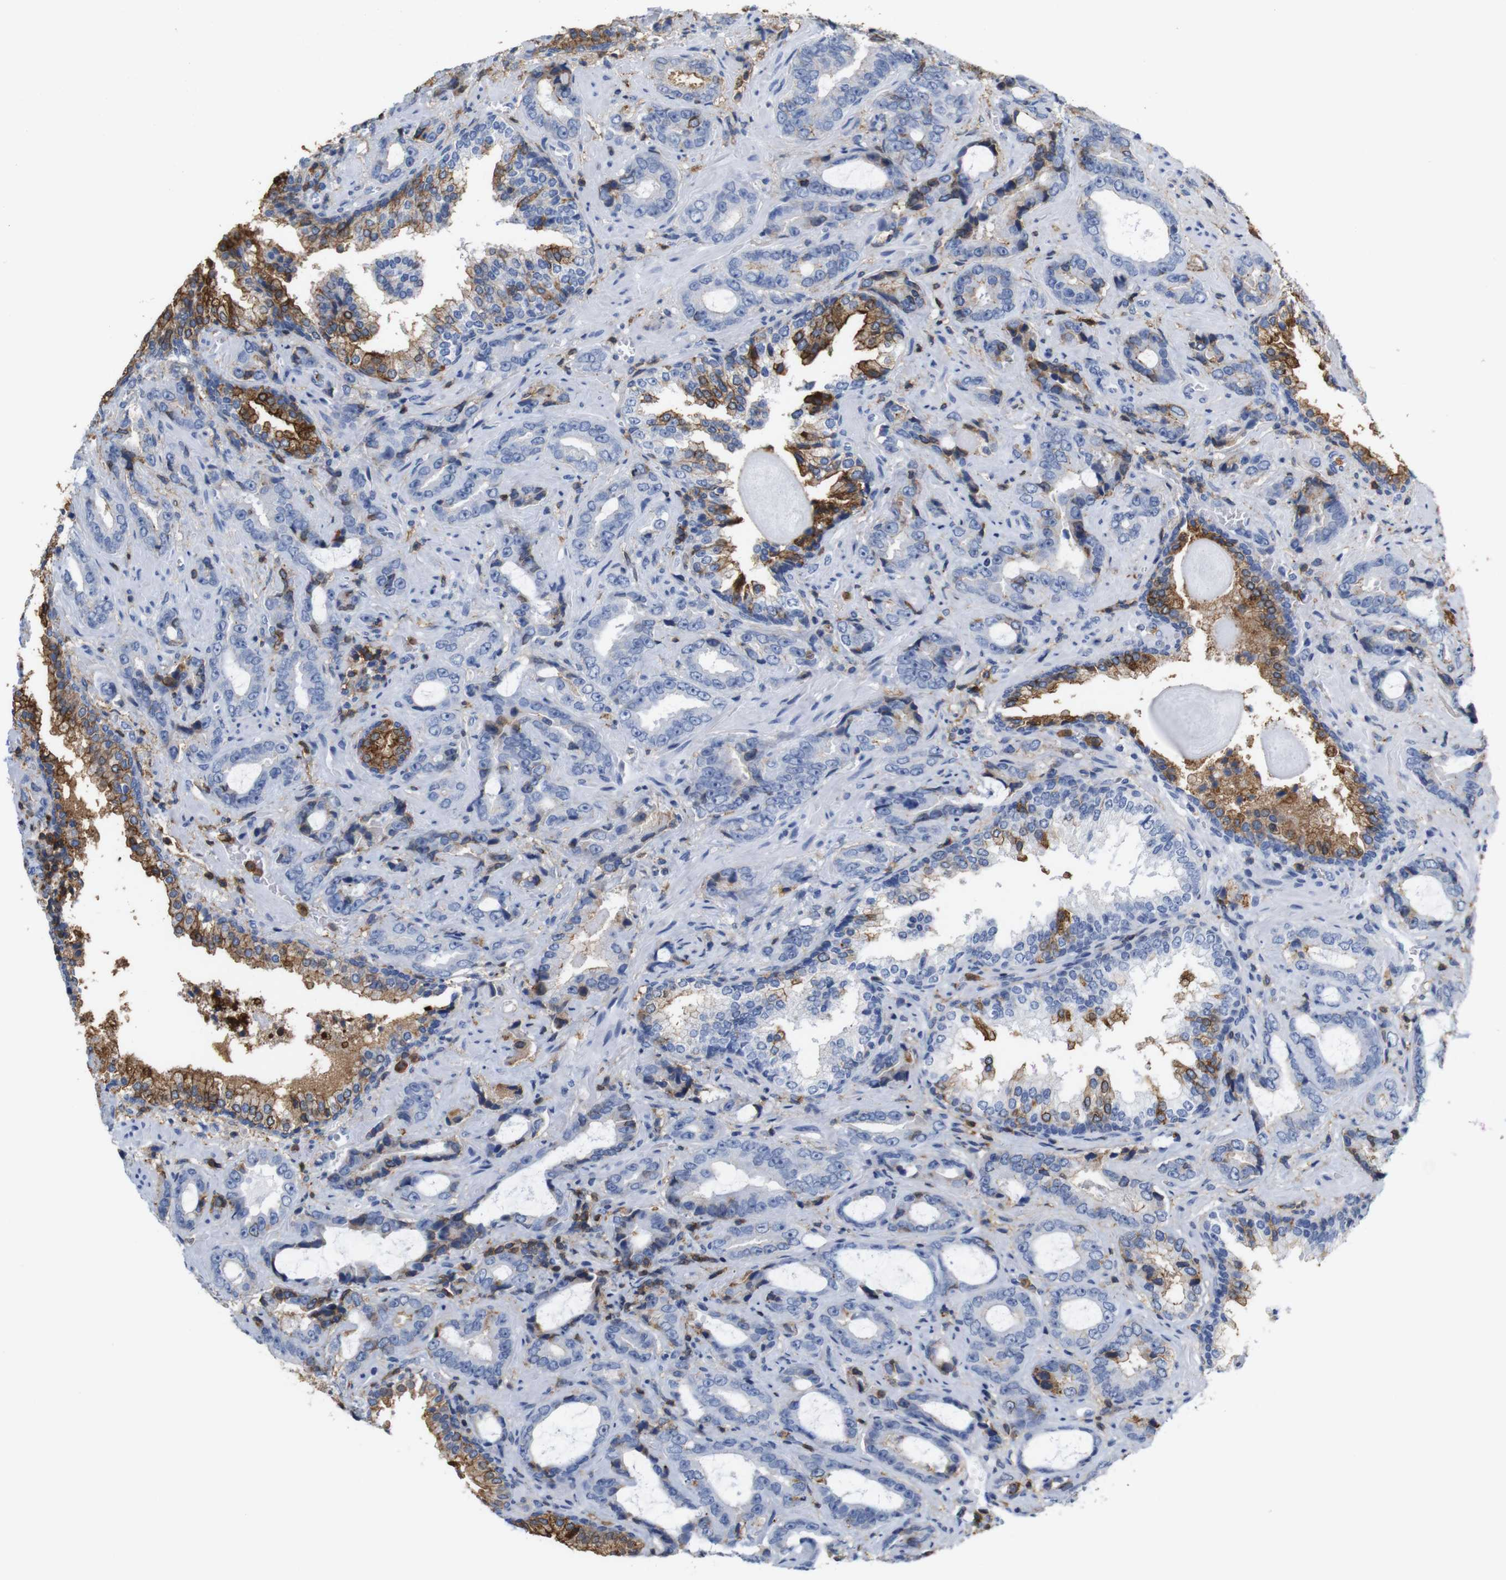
{"staining": {"intensity": "negative", "quantity": "none", "location": "none"}, "tissue": "prostate cancer", "cell_type": "Tumor cells", "image_type": "cancer", "snomed": [{"axis": "morphology", "description": "Adenocarcinoma, Low grade"}, {"axis": "topography", "description": "Prostate"}], "caption": "Tumor cells are negative for protein expression in human prostate cancer (low-grade adenocarcinoma). (Brightfield microscopy of DAB (3,3'-diaminobenzidine) immunohistochemistry at high magnification).", "gene": "ANXA1", "patient": {"sex": "male", "age": 60}}